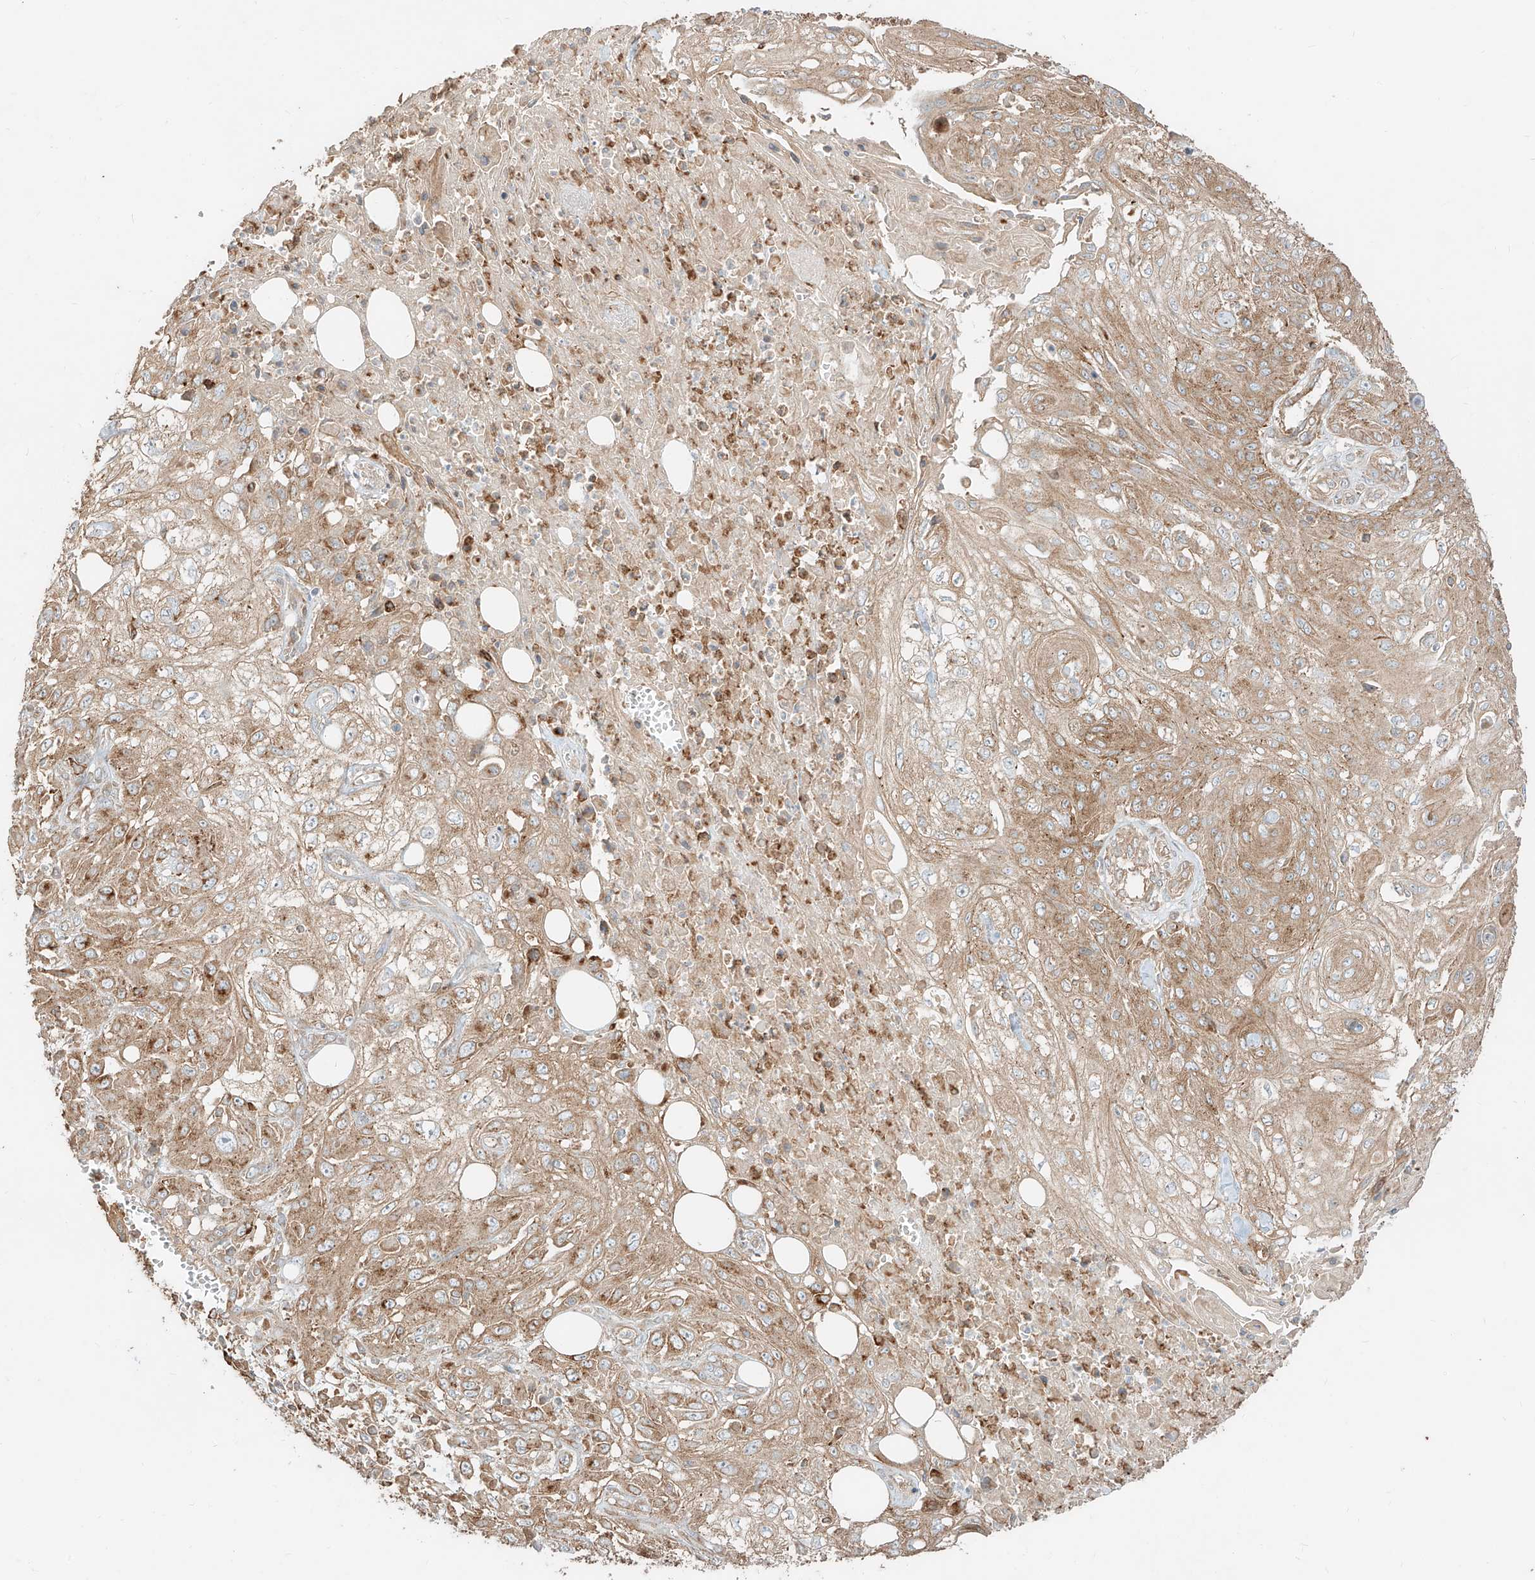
{"staining": {"intensity": "moderate", "quantity": "25%-75%", "location": "cytoplasmic/membranous"}, "tissue": "skin cancer", "cell_type": "Tumor cells", "image_type": "cancer", "snomed": [{"axis": "morphology", "description": "Squamous cell carcinoma, NOS"}, {"axis": "morphology", "description": "Squamous cell carcinoma, metastatic, NOS"}, {"axis": "topography", "description": "Skin"}, {"axis": "topography", "description": "Lymph node"}], "caption": "Metastatic squamous cell carcinoma (skin) tissue demonstrates moderate cytoplasmic/membranous staining in about 25%-75% of tumor cells (brown staining indicates protein expression, while blue staining denotes nuclei).", "gene": "CCDC115", "patient": {"sex": "male", "age": 75}}